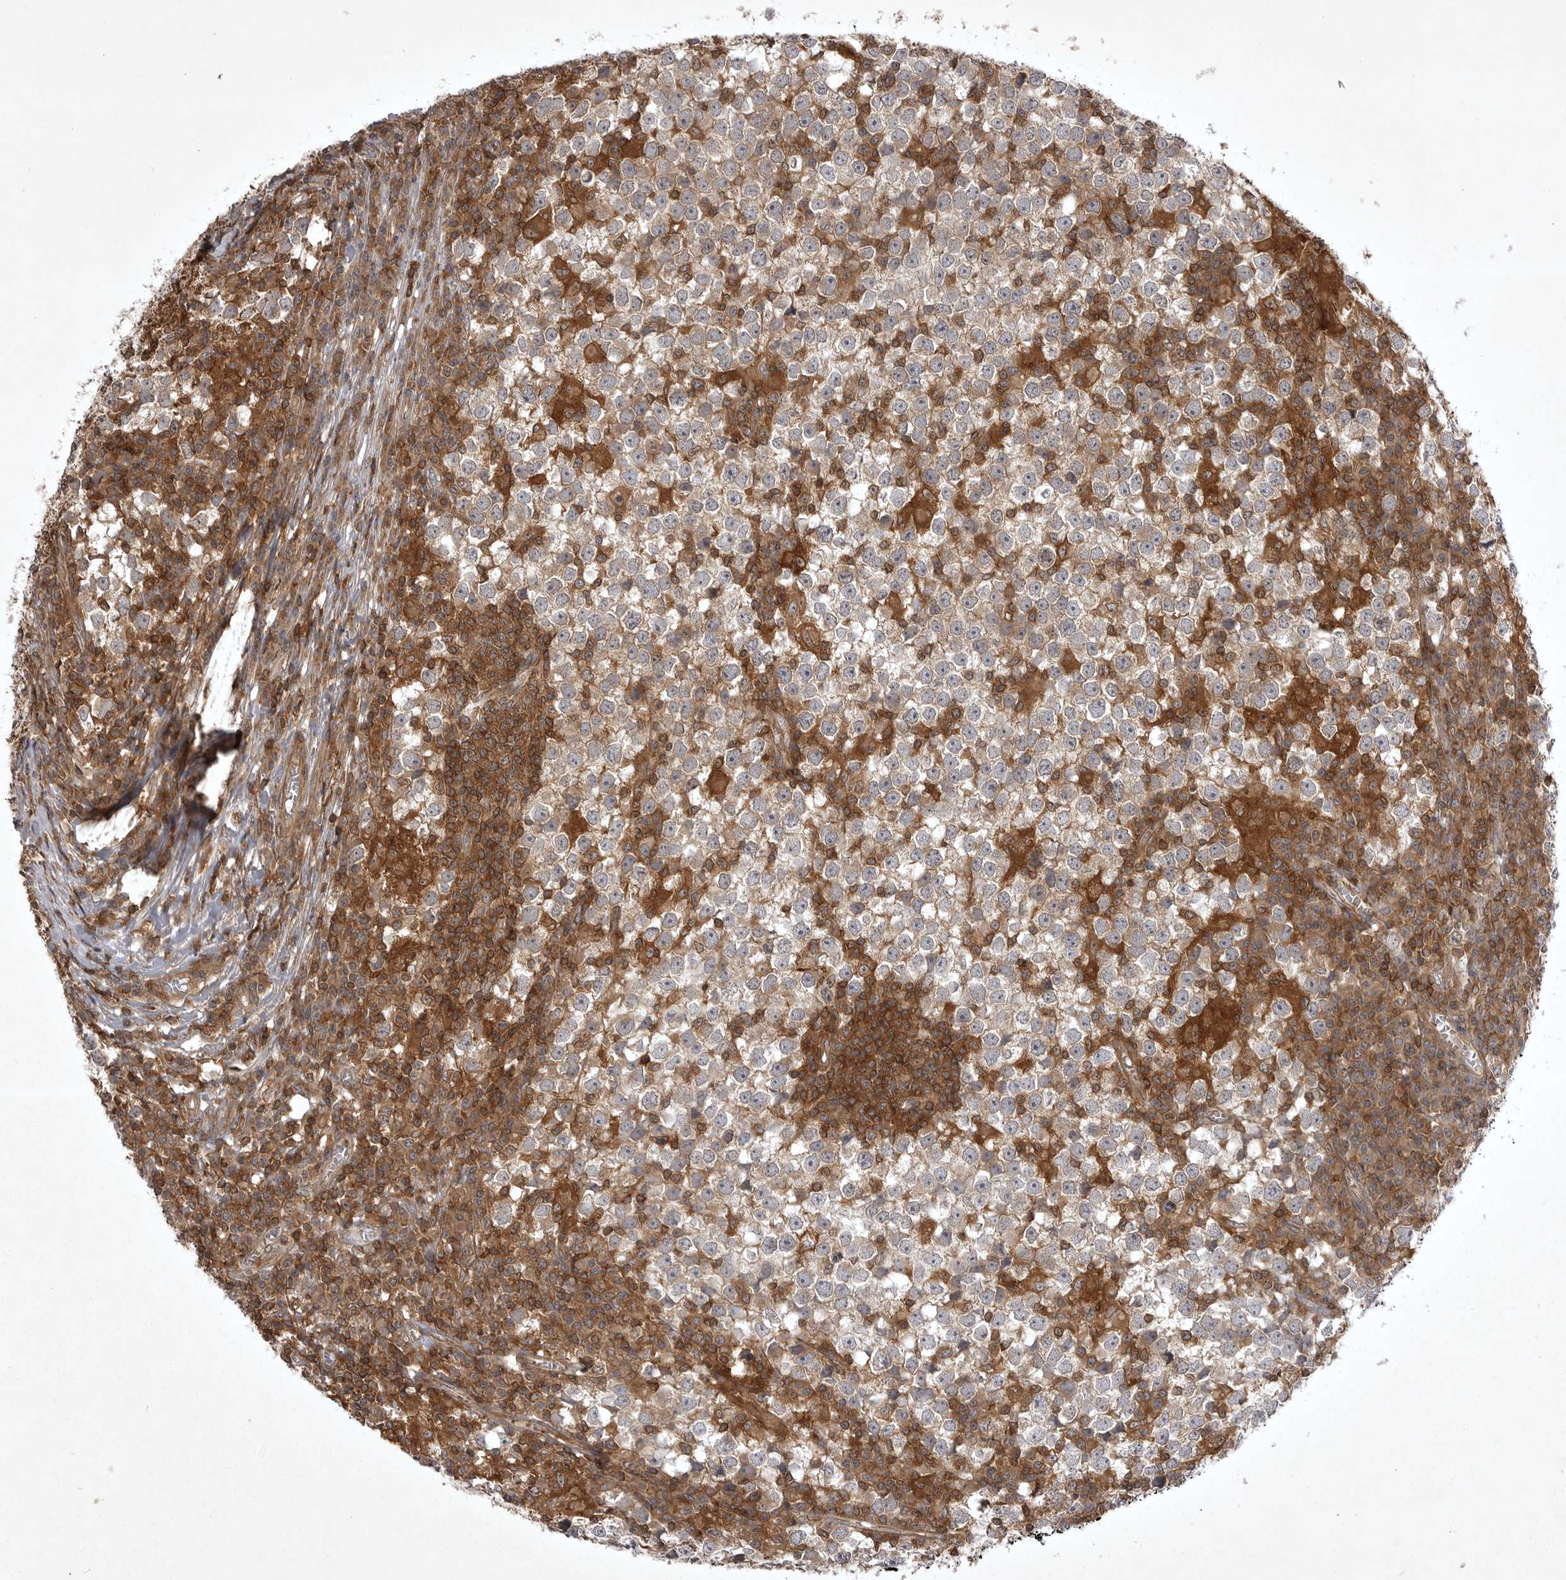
{"staining": {"intensity": "moderate", "quantity": ">75%", "location": "cytoplasmic/membranous"}, "tissue": "testis cancer", "cell_type": "Tumor cells", "image_type": "cancer", "snomed": [{"axis": "morphology", "description": "Seminoma, NOS"}, {"axis": "topography", "description": "Testis"}], "caption": "Immunohistochemical staining of human testis seminoma shows moderate cytoplasmic/membranous protein expression in approximately >75% of tumor cells.", "gene": "STK24", "patient": {"sex": "male", "age": 65}}